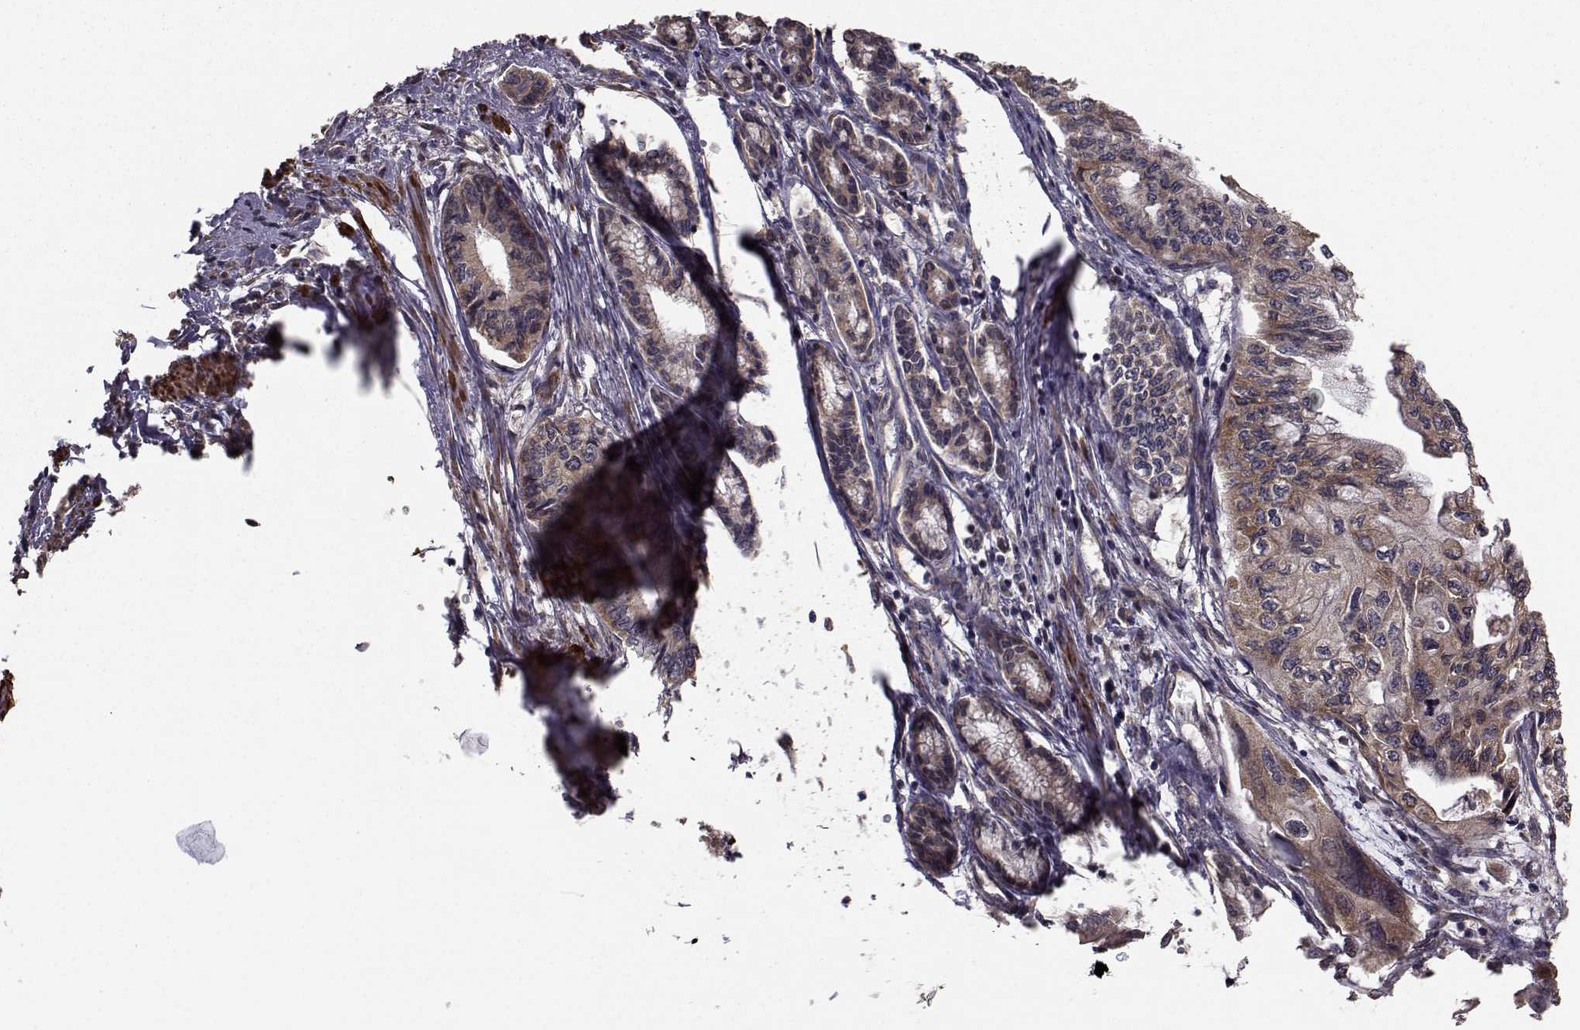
{"staining": {"intensity": "moderate", "quantity": "25%-75%", "location": "cytoplasmic/membranous"}, "tissue": "pancreatic cancer", "cell_type": "Tumor cells", "image_type": "cancer", "snomed": [{"axis": "morphology", "description": "Adenocarcinoma, NOS"}, {"axis": "topography", "description": "Pancreas"}], "caption": "Immunohistochemical staining of human pancreatic cancer demonstrates medium levels of moderate cytoplasmic/membranous protein positivity in about 25%-75% of tumor cells. Nuclei are stained in blue.", "gene": "TRIP10", "patient": {"sex": "female", "age": 76}}